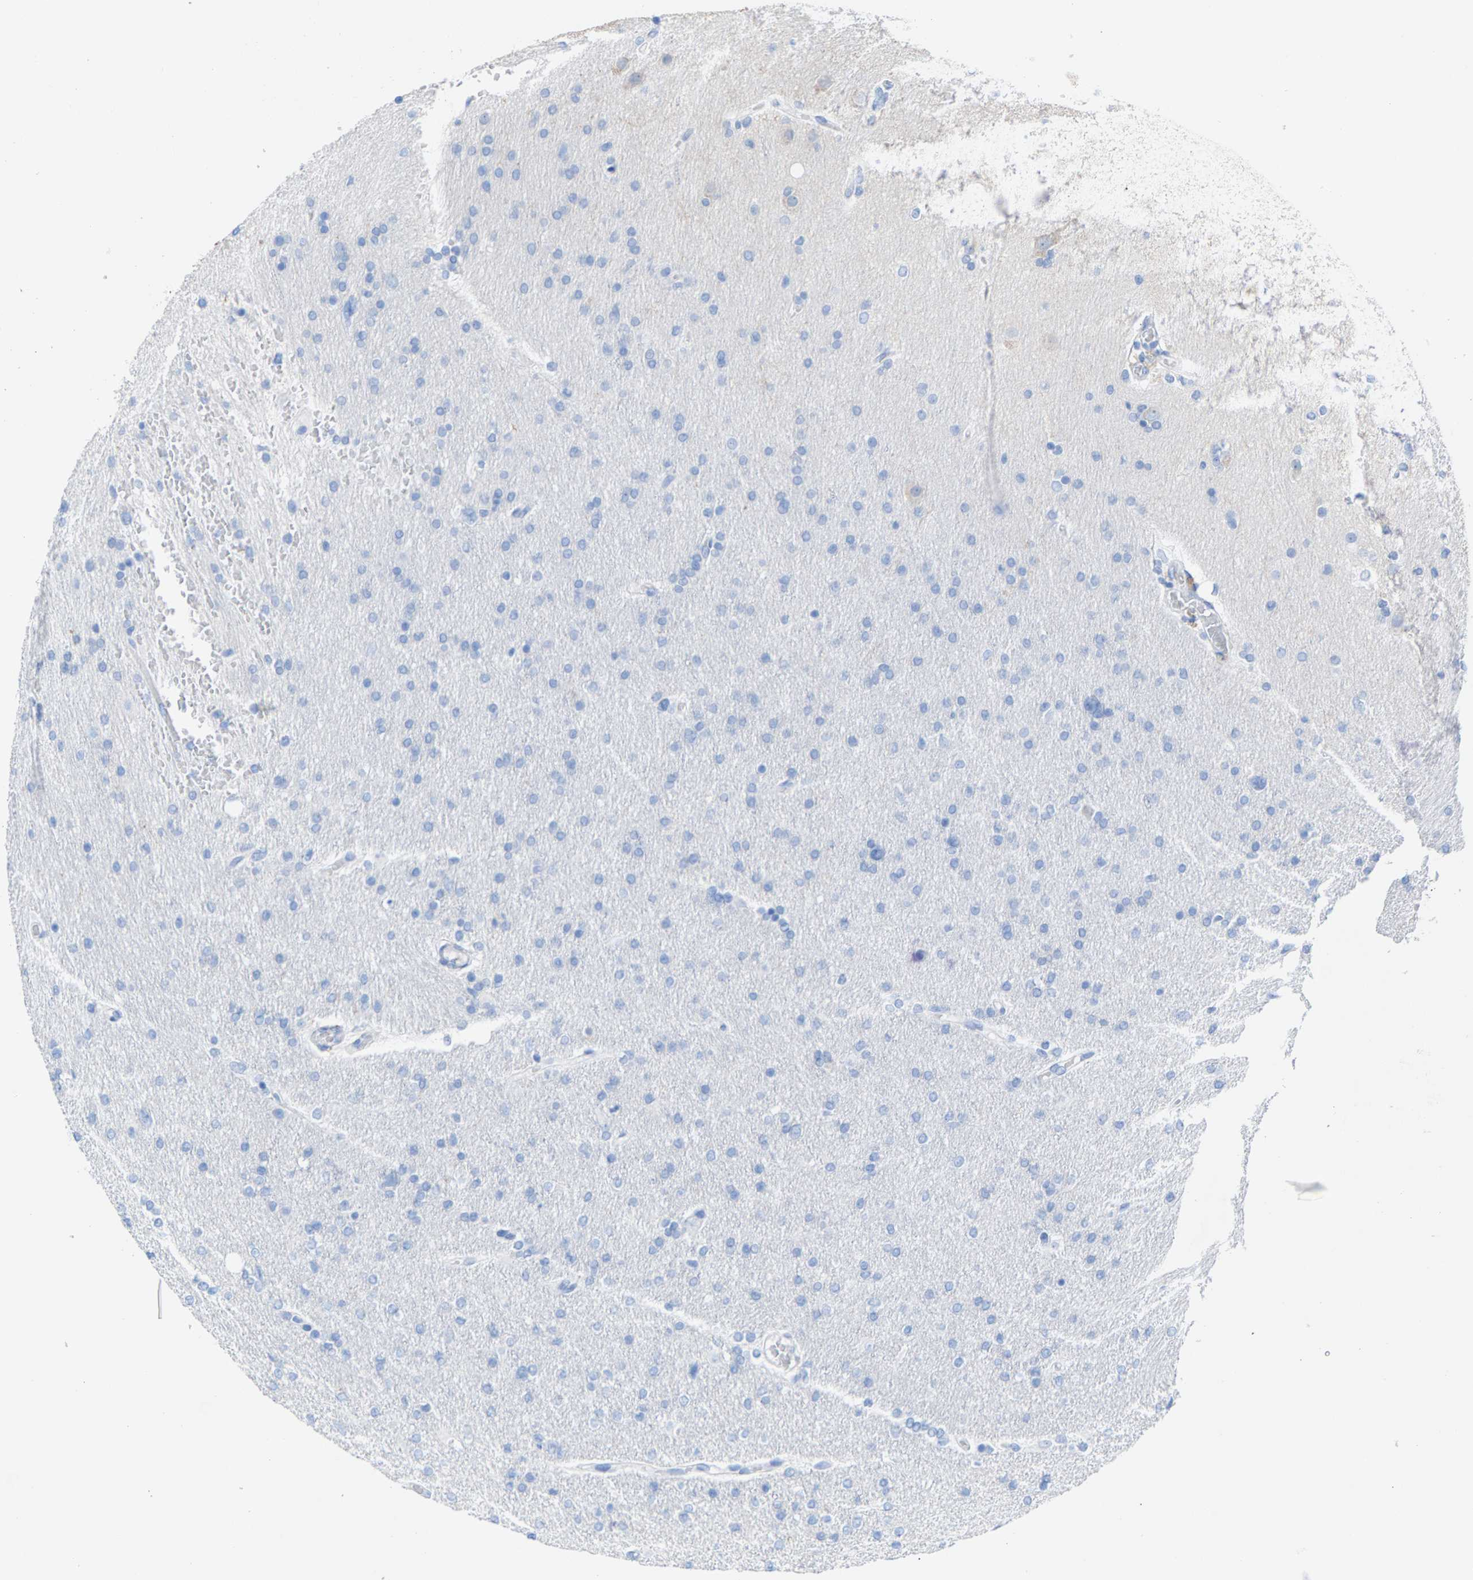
{"staining": {"intensity": "negative", "quantity": "none", "location": "none"}, "tissue": "glioma", "cell_type": "Tumor cells", "image_type": "cancer", "snomed": [{"axis": "morphology", "description": "Glioma, malignant, High grade"}, {"axis": "topography", "description": "Cerebral cortex"}], "caption": "The image demonstrates no significant positivity in tumor cells of malignant glioma (high-grade).", "gene": "CPA1", "patient": {"sex": "female", "age": 36}}